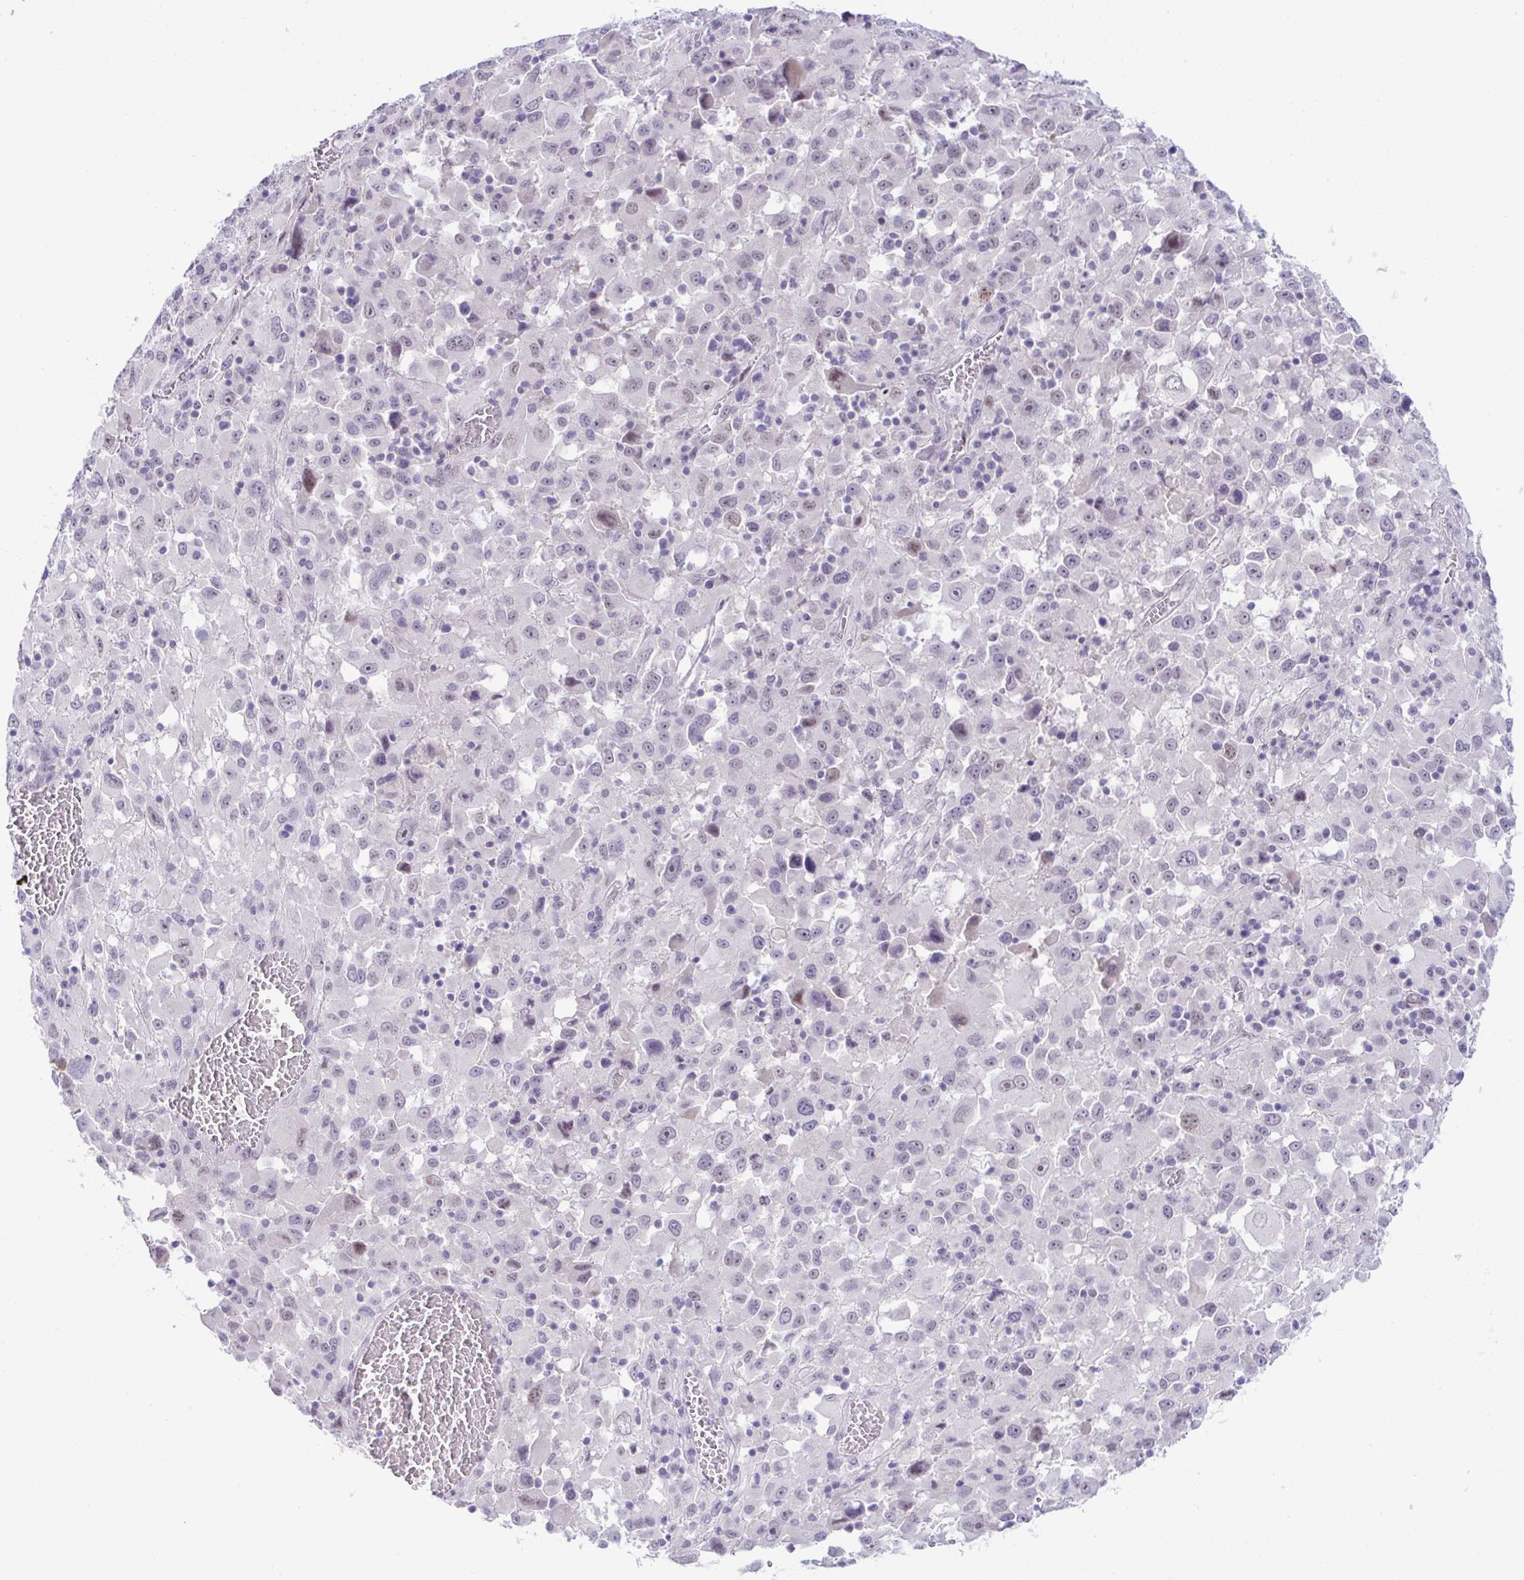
{"staining": {"intensity": "weak", "quantity": "<25%", "location": "nuclear"}, "tissue": "melanoma", "cell_type": "Tumor cells", "image_type": "cancer", "snomed": [{"axis": "morphology", "description": "Malignant melanoma, Metastatic site"}, {"axis": "topography", "description": "Soft tissue"}], "caption": "High power microscopy image of an immunohistochemistry (IHC) histopathology image of malignant melanoma (metastatic site), revealing no significant staining in tumor cells. (DAB (3,3'-diaminobenzidine) IHC, high magnification).", "gene": "USP35", "patient": {"sex": "male", "age": 50}}